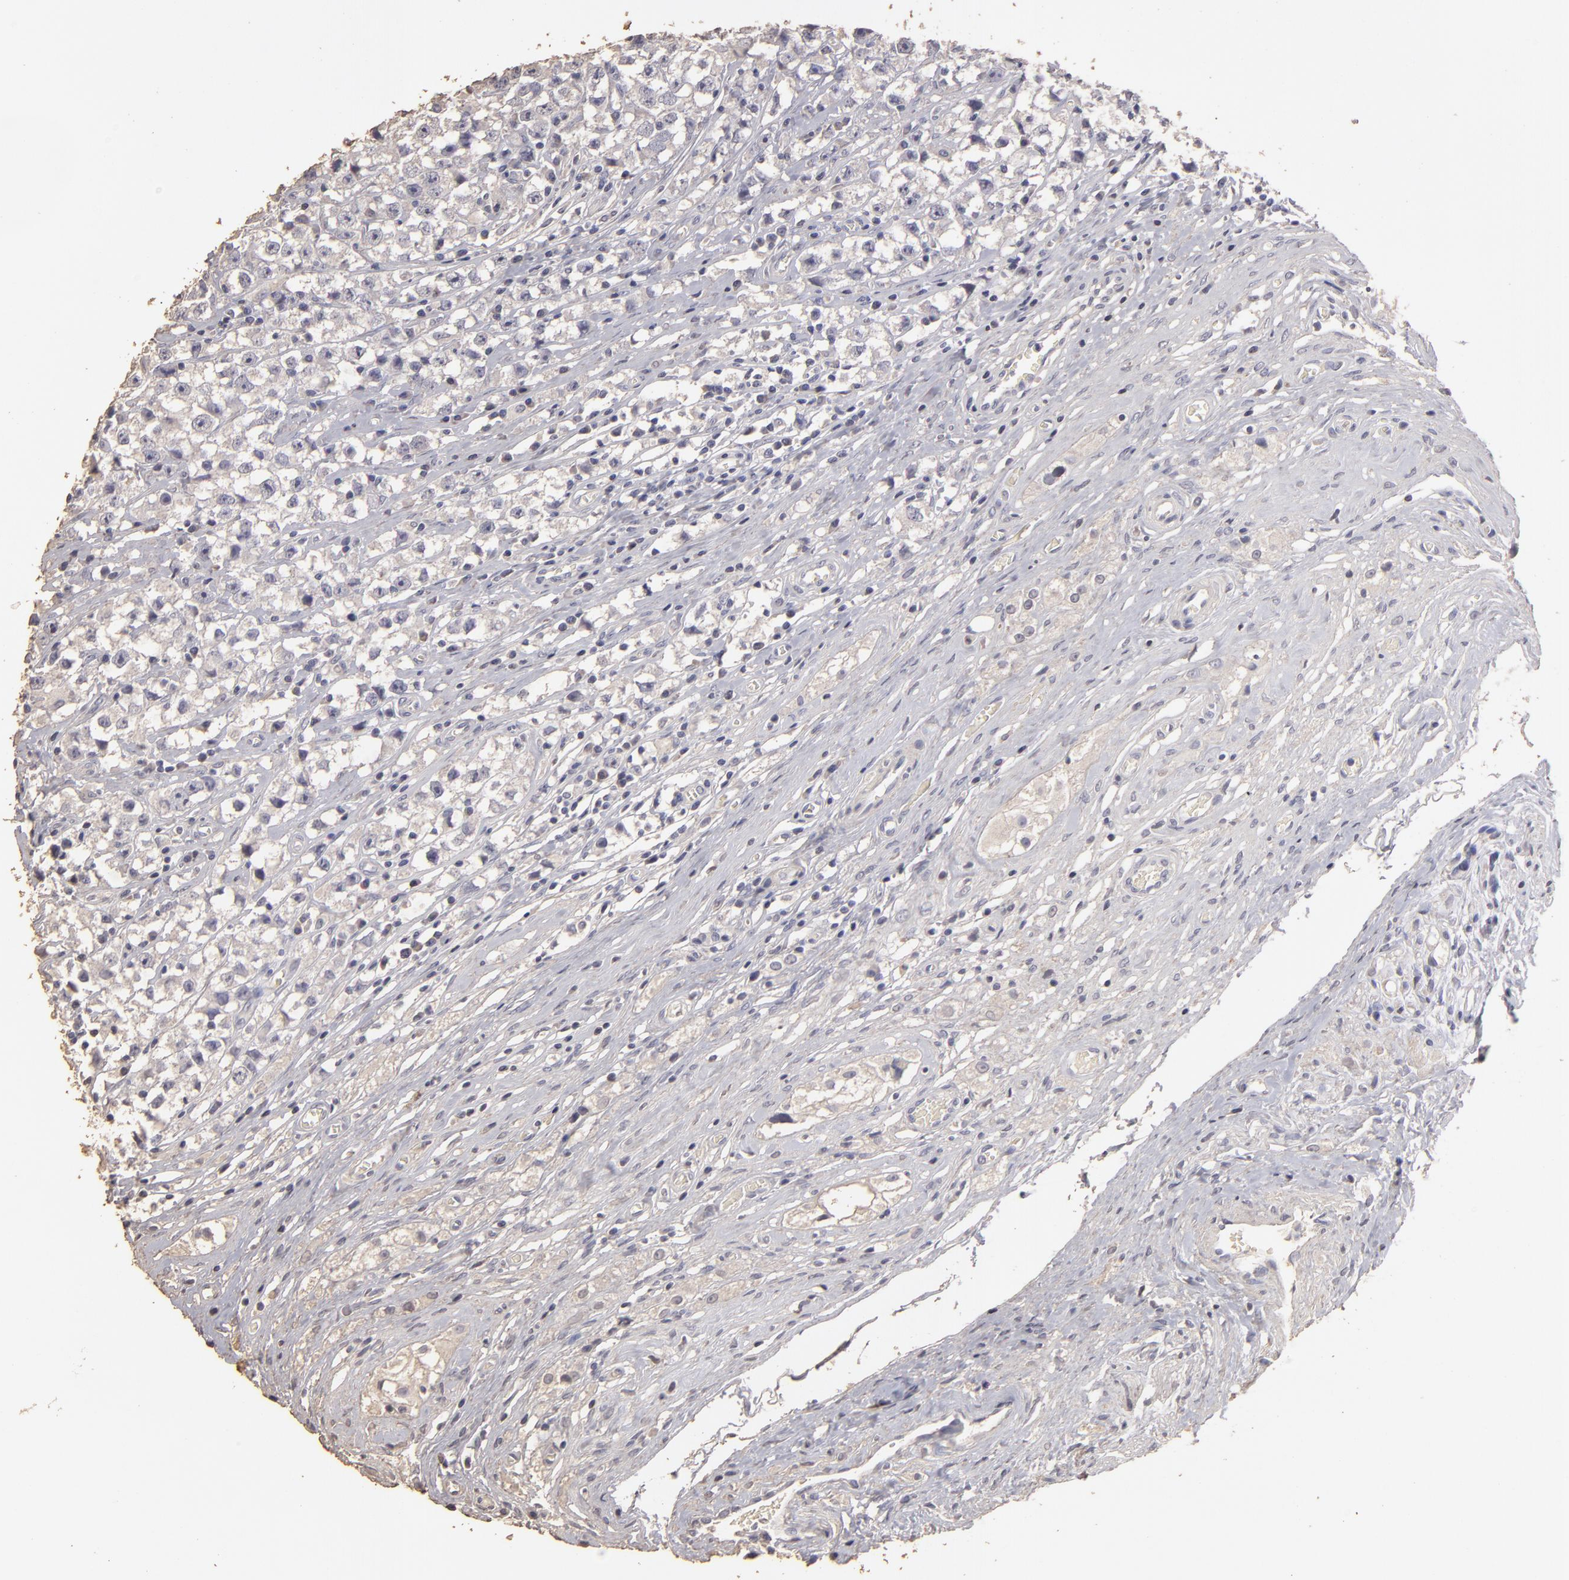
{"staining": {"intensity": "negative", "quantity": "none", "location": "none"}, "tissue": "testis cancer", "cell_type": "Tumor cells", "image_type": "cancer", "snomed": [{"axis": "morphology", "description": "Seminoma, NOS"}, {"axis": "topography", "description": "Testis"}], "caption": "A photomicrograph of testis seminoma stained for a protein reveals no brown staining in tumor cells.", "gene": "BCL2L13", "patient": {"sex": "male", "age": 35}}